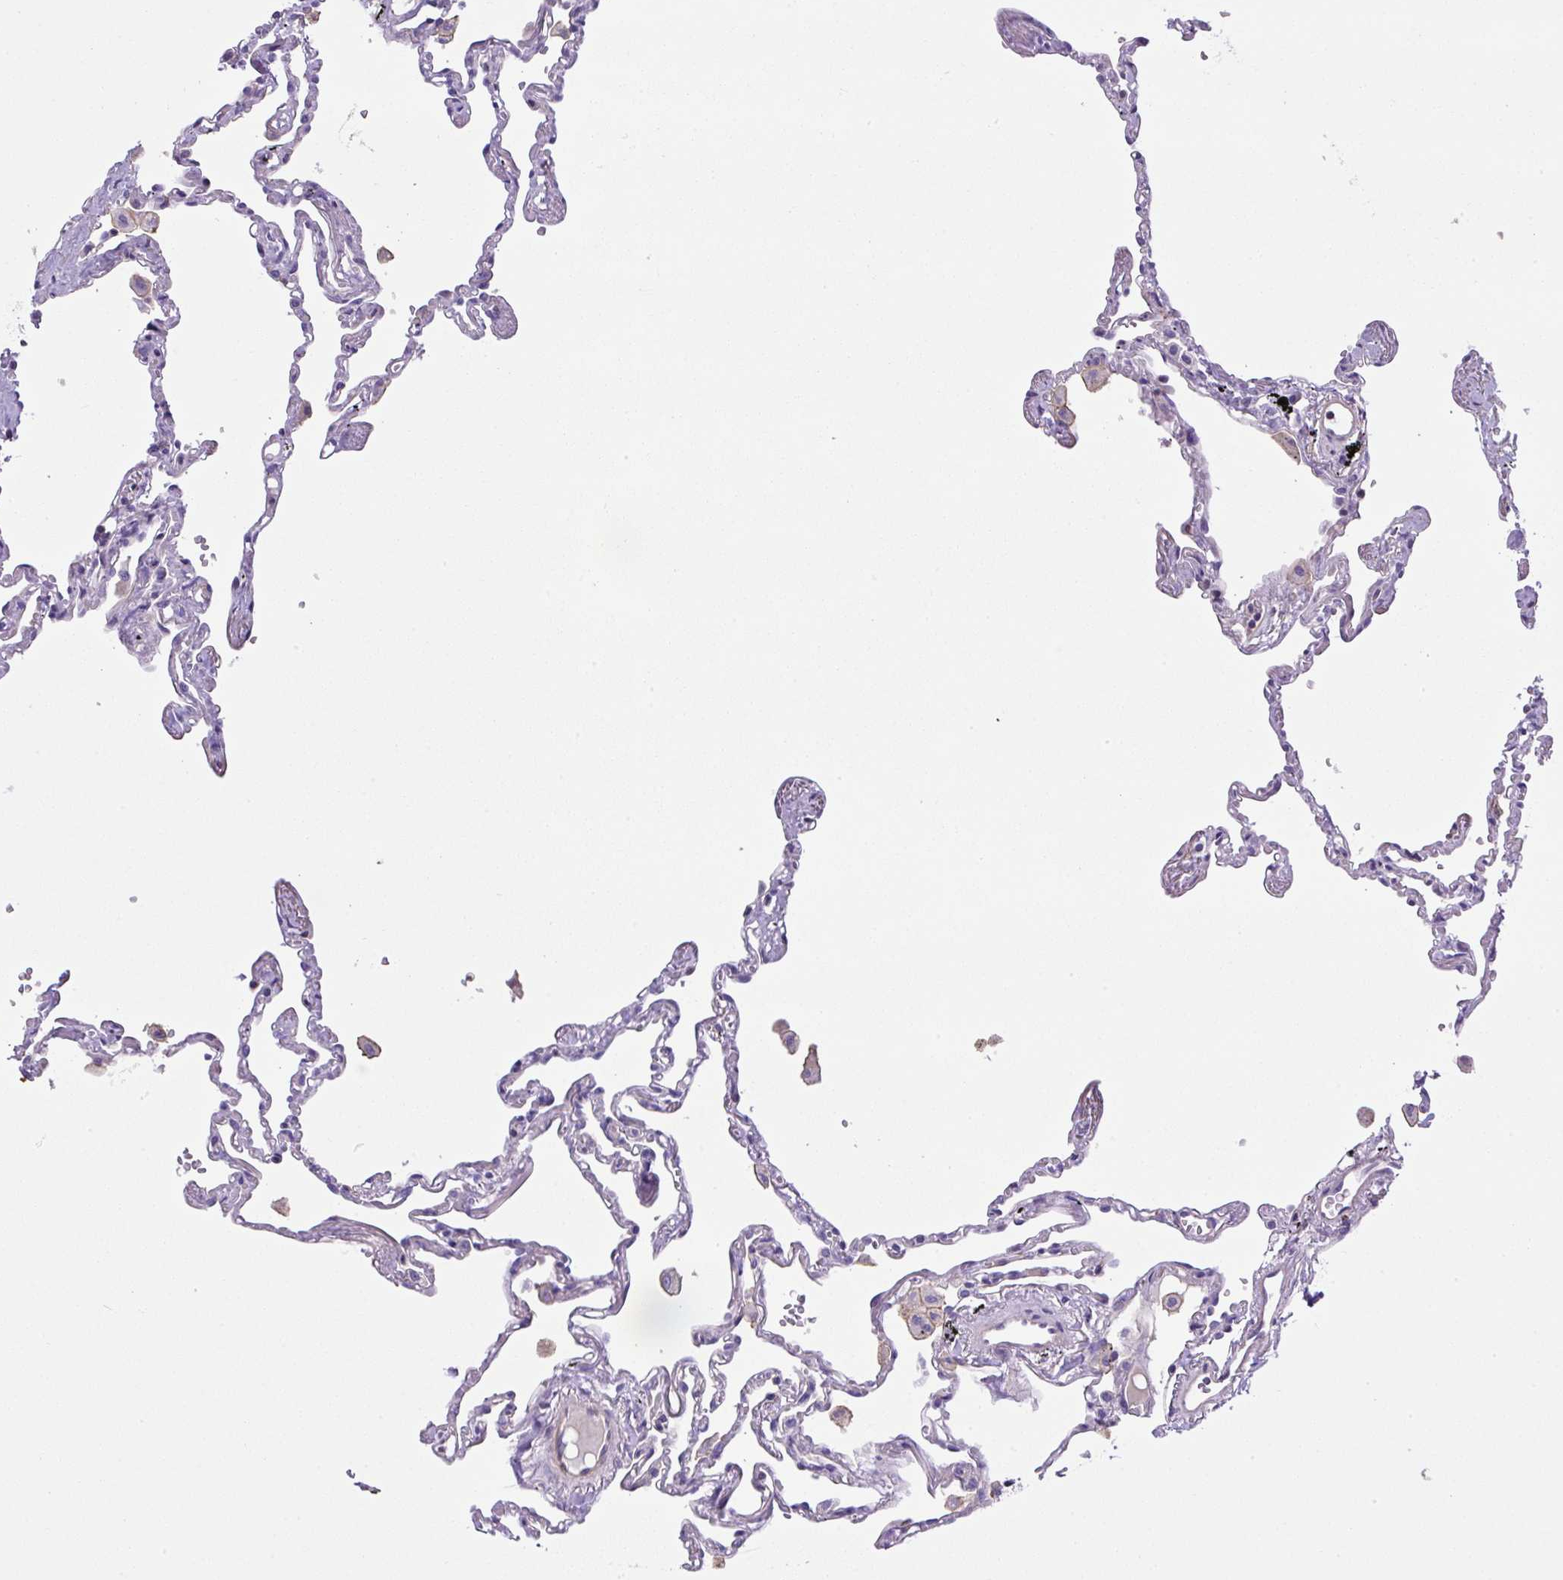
{"staining": {"intensity": "negative", "quantity": "none", "location": "none"}, "tissue": "lung", "cell_type": "Alveolar cells", "image_type": "normal", "snomed": [{"axis": "morphology", "description": "Normal tissue, NOS"}, {"axis": "topography", "description": "Lung"}], "caption": "The histopathology image demonstrates no significant positivity in alveolar cells of lung.", "gene": "NPTN", "patient": {"sex": "female", "age": 67}}